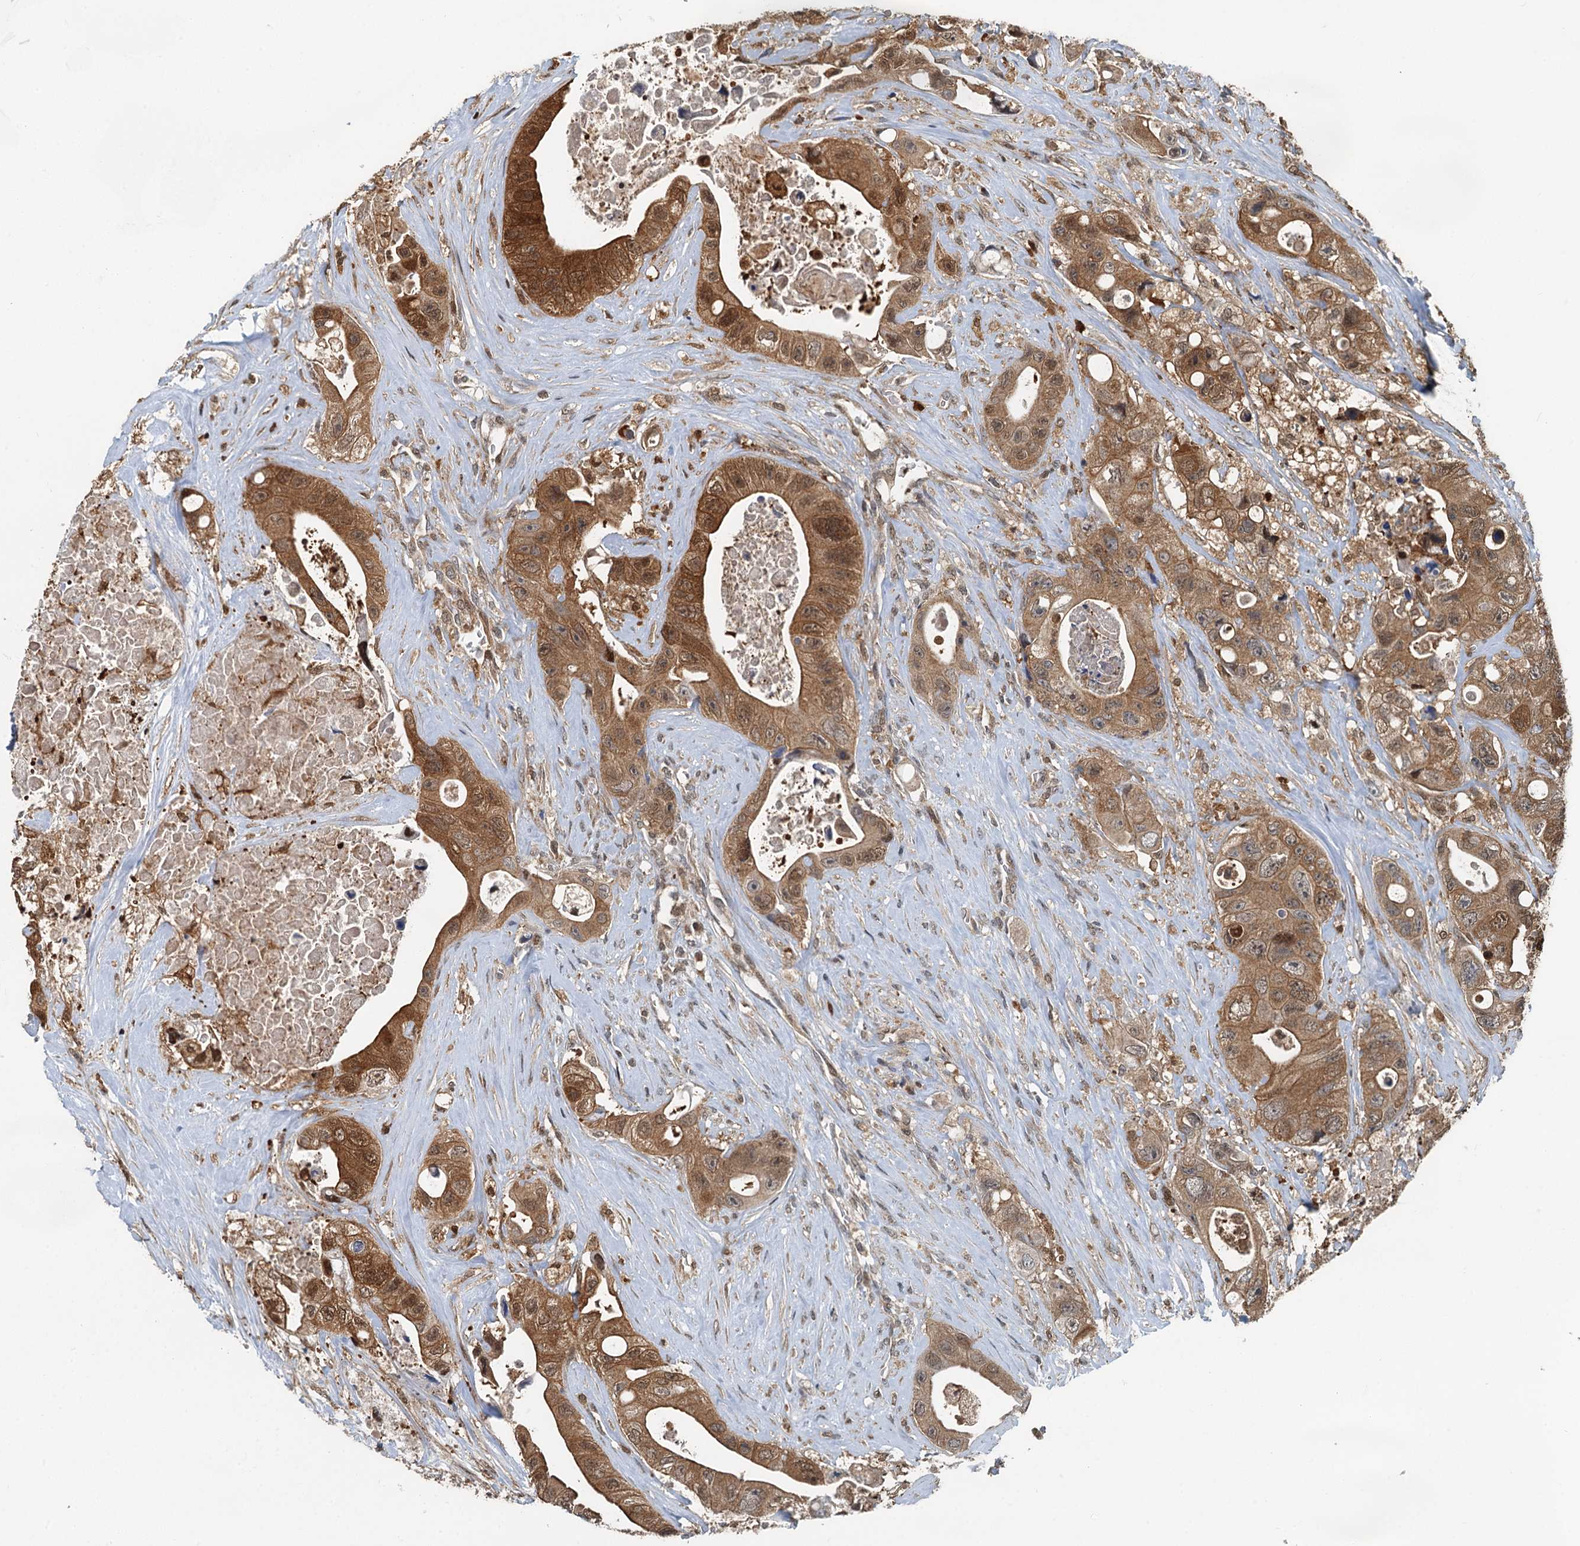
{"staining": {"intensity": "moderate", "quantity": ">75%", "location": "cytoplasmic/membranous,nuclear"}, "tissue": "colorectal cancer", "cell_type": "Tumor cells", "image_type": "cancer", "snomed": [{"axis": "morphology", "description": "Adenocarcinoma, NOS"}, {"axis": "topography", "description": "Colon"}], "caption": "An IHC image of tumor tissue is shown. Protein staining in brown highlights moderate cytoplasmic/membranous and nuclear positivity in colorectal cancer (adenocarcinoma) within tumor cells.", "gene": "GPI", "patient": {"sex": "female", "age": 46}}